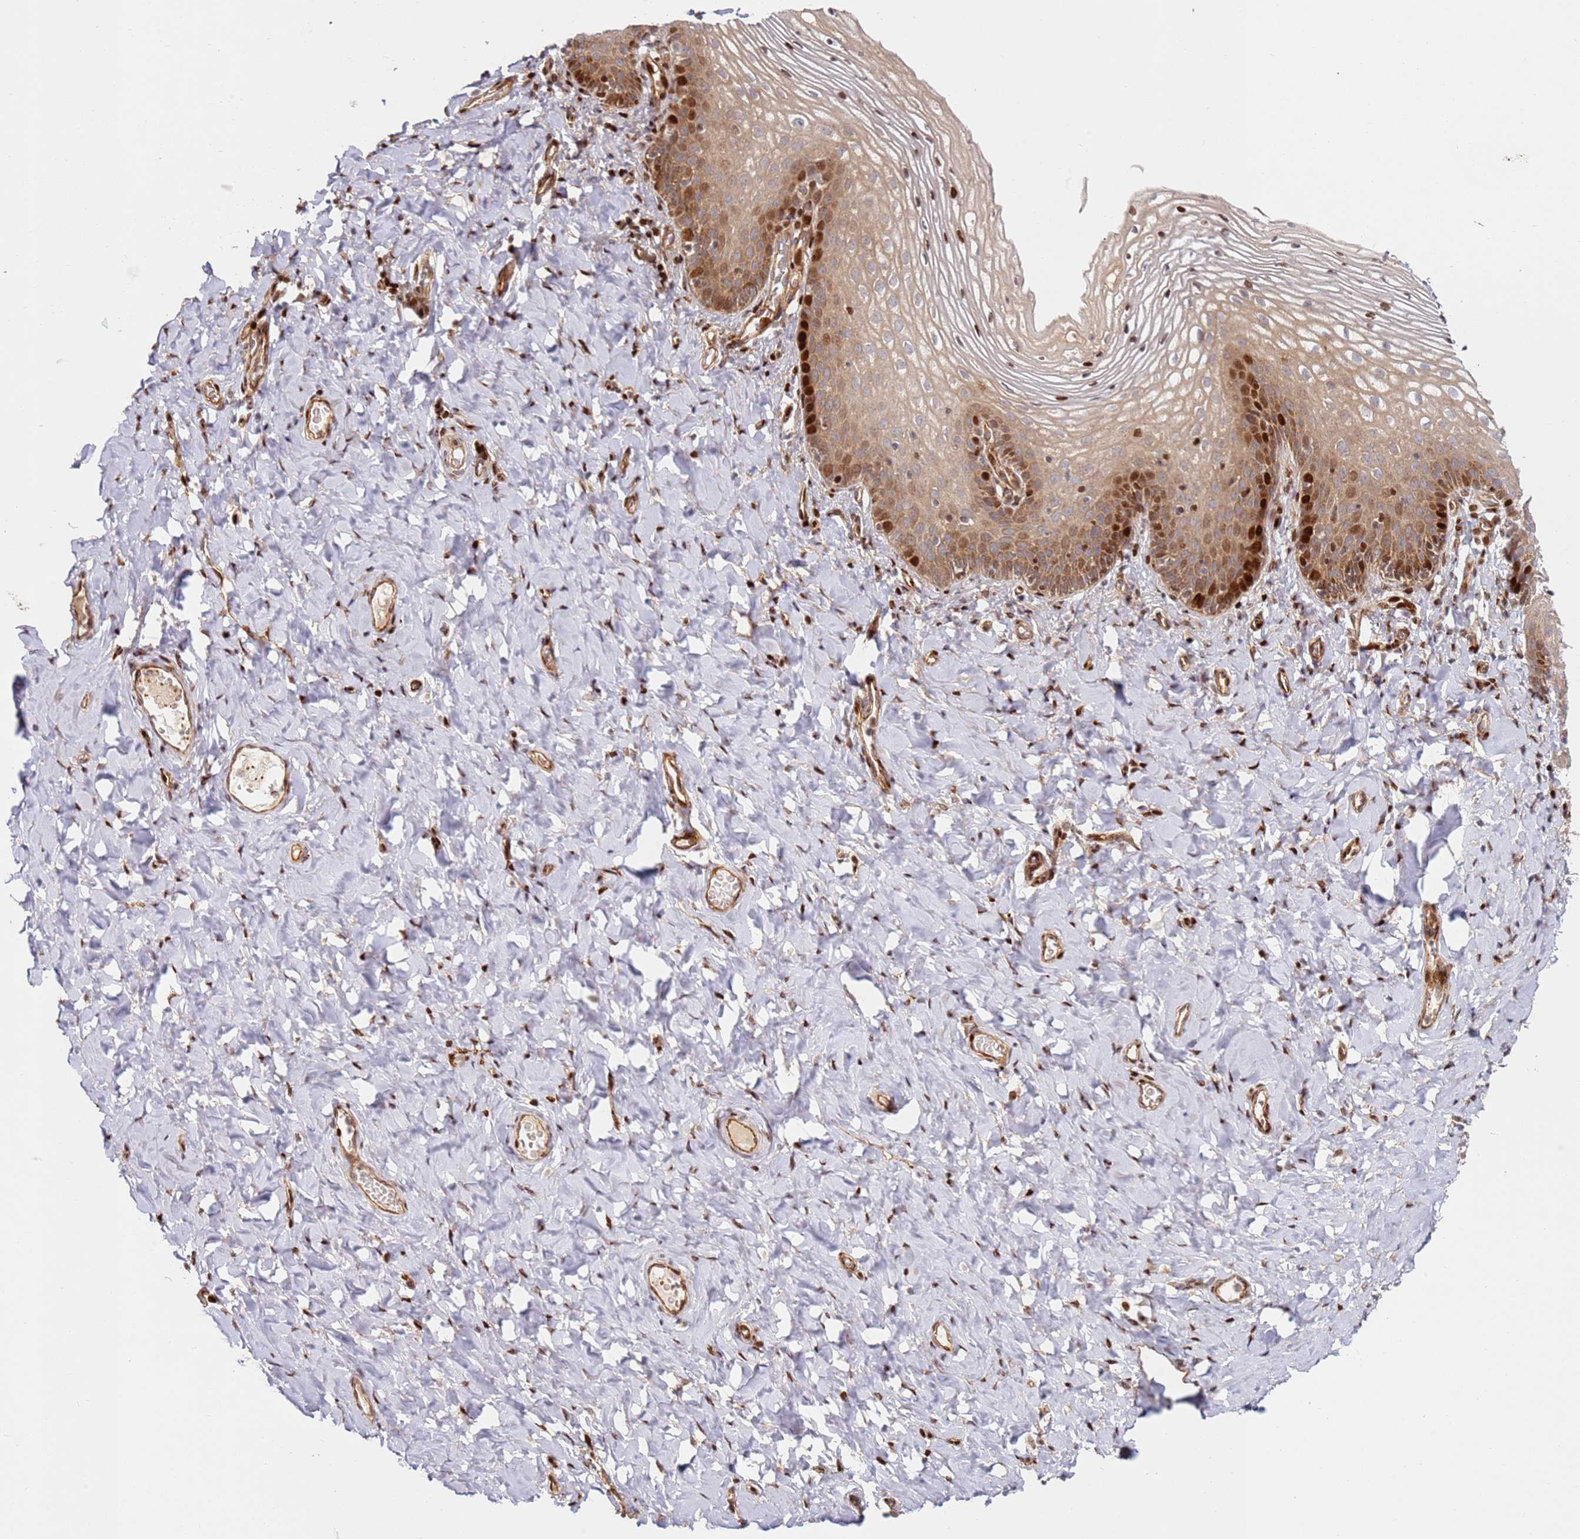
{"staining": {"intensity": "strong", "quantity": "<25%", "location": "nuclear"}, "tissue": "vagina", "cell_type": "Squamous epithelial cells", "image_type": "normal", "snomed": [{"axis": "morphology", "description": "Normal tissue, NOS"}, {"axis": "topography", "description": "Vagina"}], "caption": "About <25% of squamous epithelial cells in benign human vagina show strong nuclear protein expression as visualized by brown immunohistochemical staining.", "gene": "TMEM233", "patient": {"sex": "female", "age": 60}}